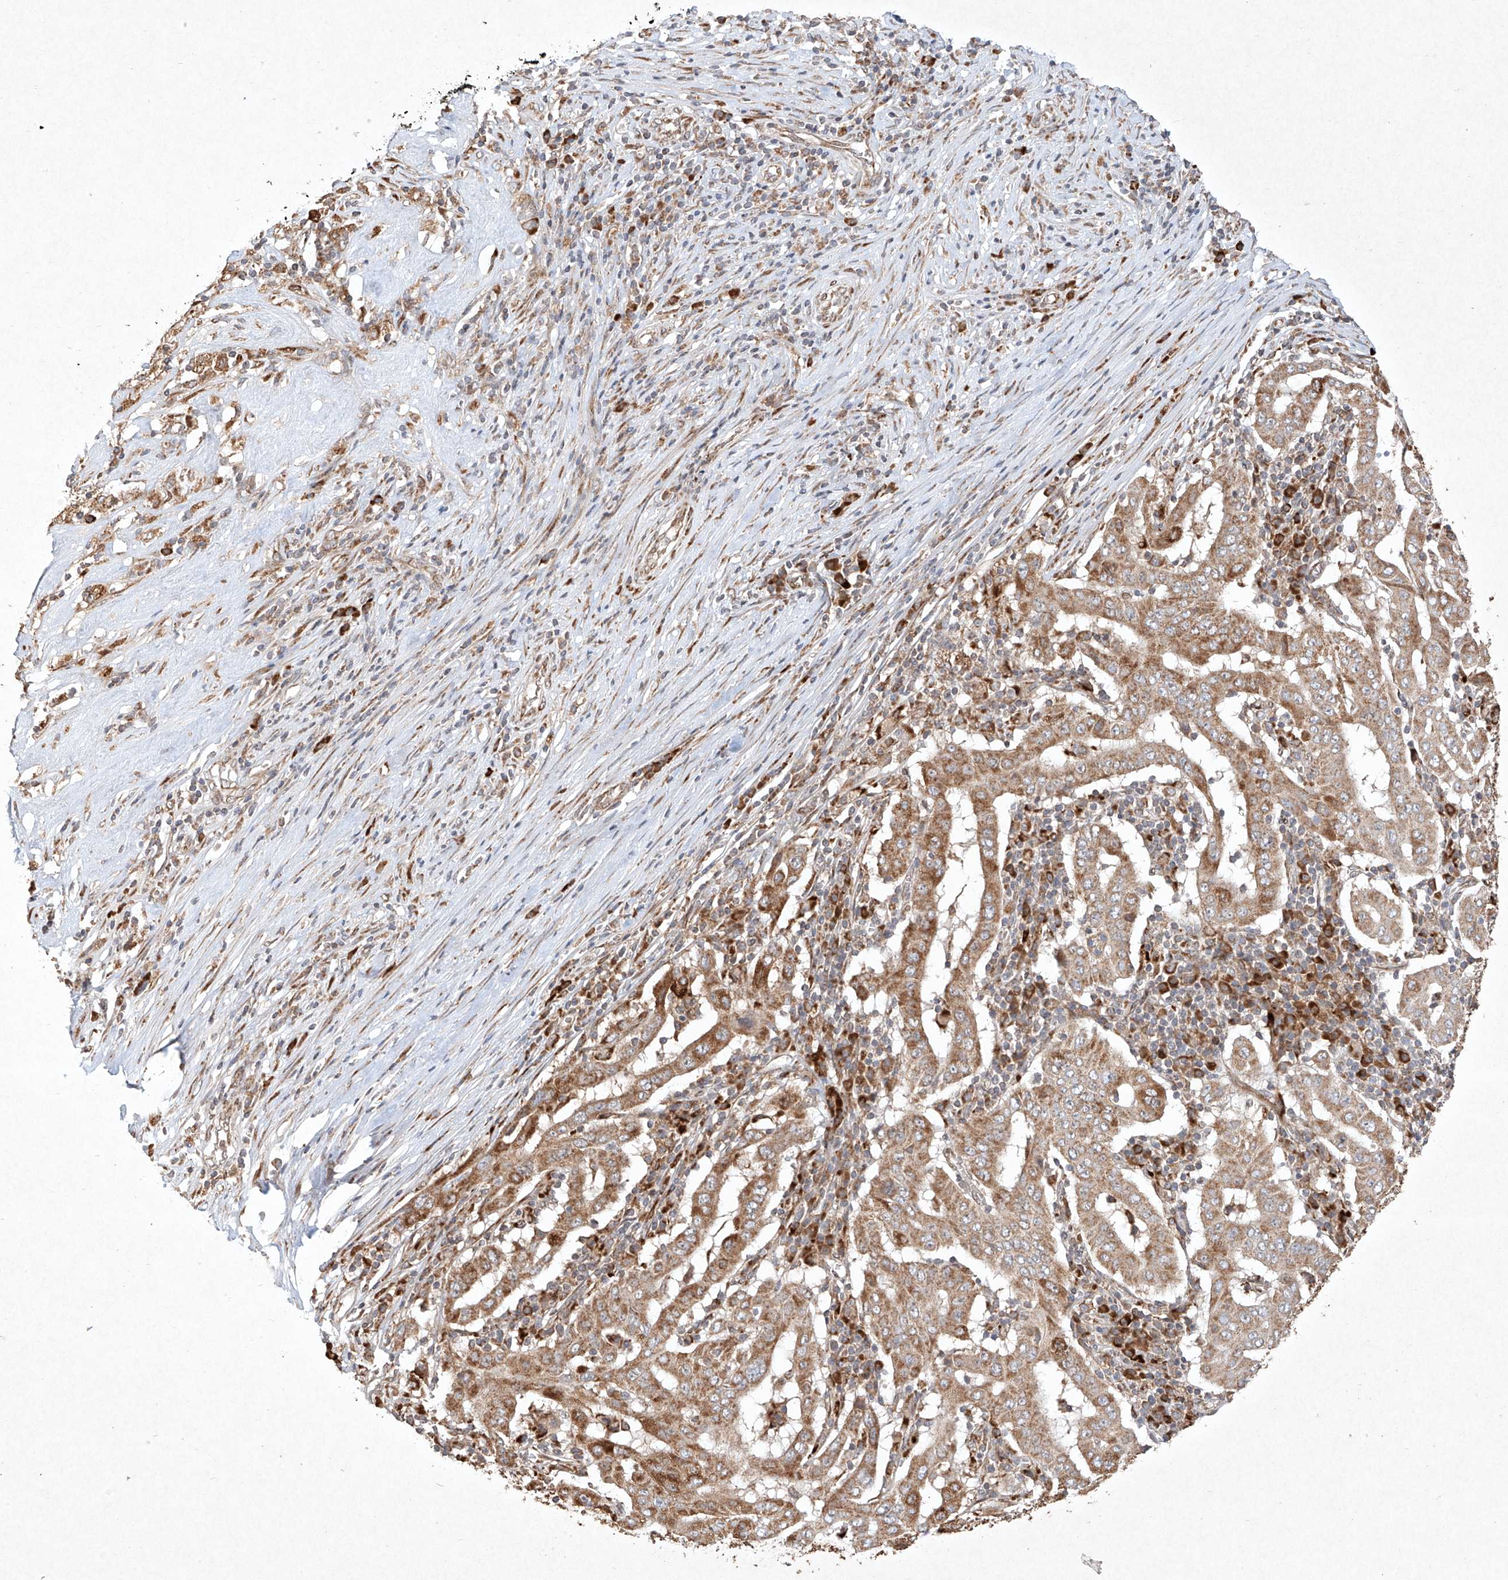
{"staining": {"intensity": "moderate", "quantity": ">75%", "location": "cytoplasmic/membranous"}, "tissue": "pancreatic cancer", "cell_type": "Tumor cells", "image_type": "cancer", "snomed": [{"axis": "morphology", "description": "Adenocarcinoma, NOS"}, {"axis": "topography", "description": "Pancreas"}], "caption": "Protein staining of pancreatic cancer (adenocarcinoma) tissue displays moderate cytoplasmic/membranous staining in approximately >75% of tumor cells.", "gene": "SEMA3B", "patient": {"sex": "male", "age": 63}}